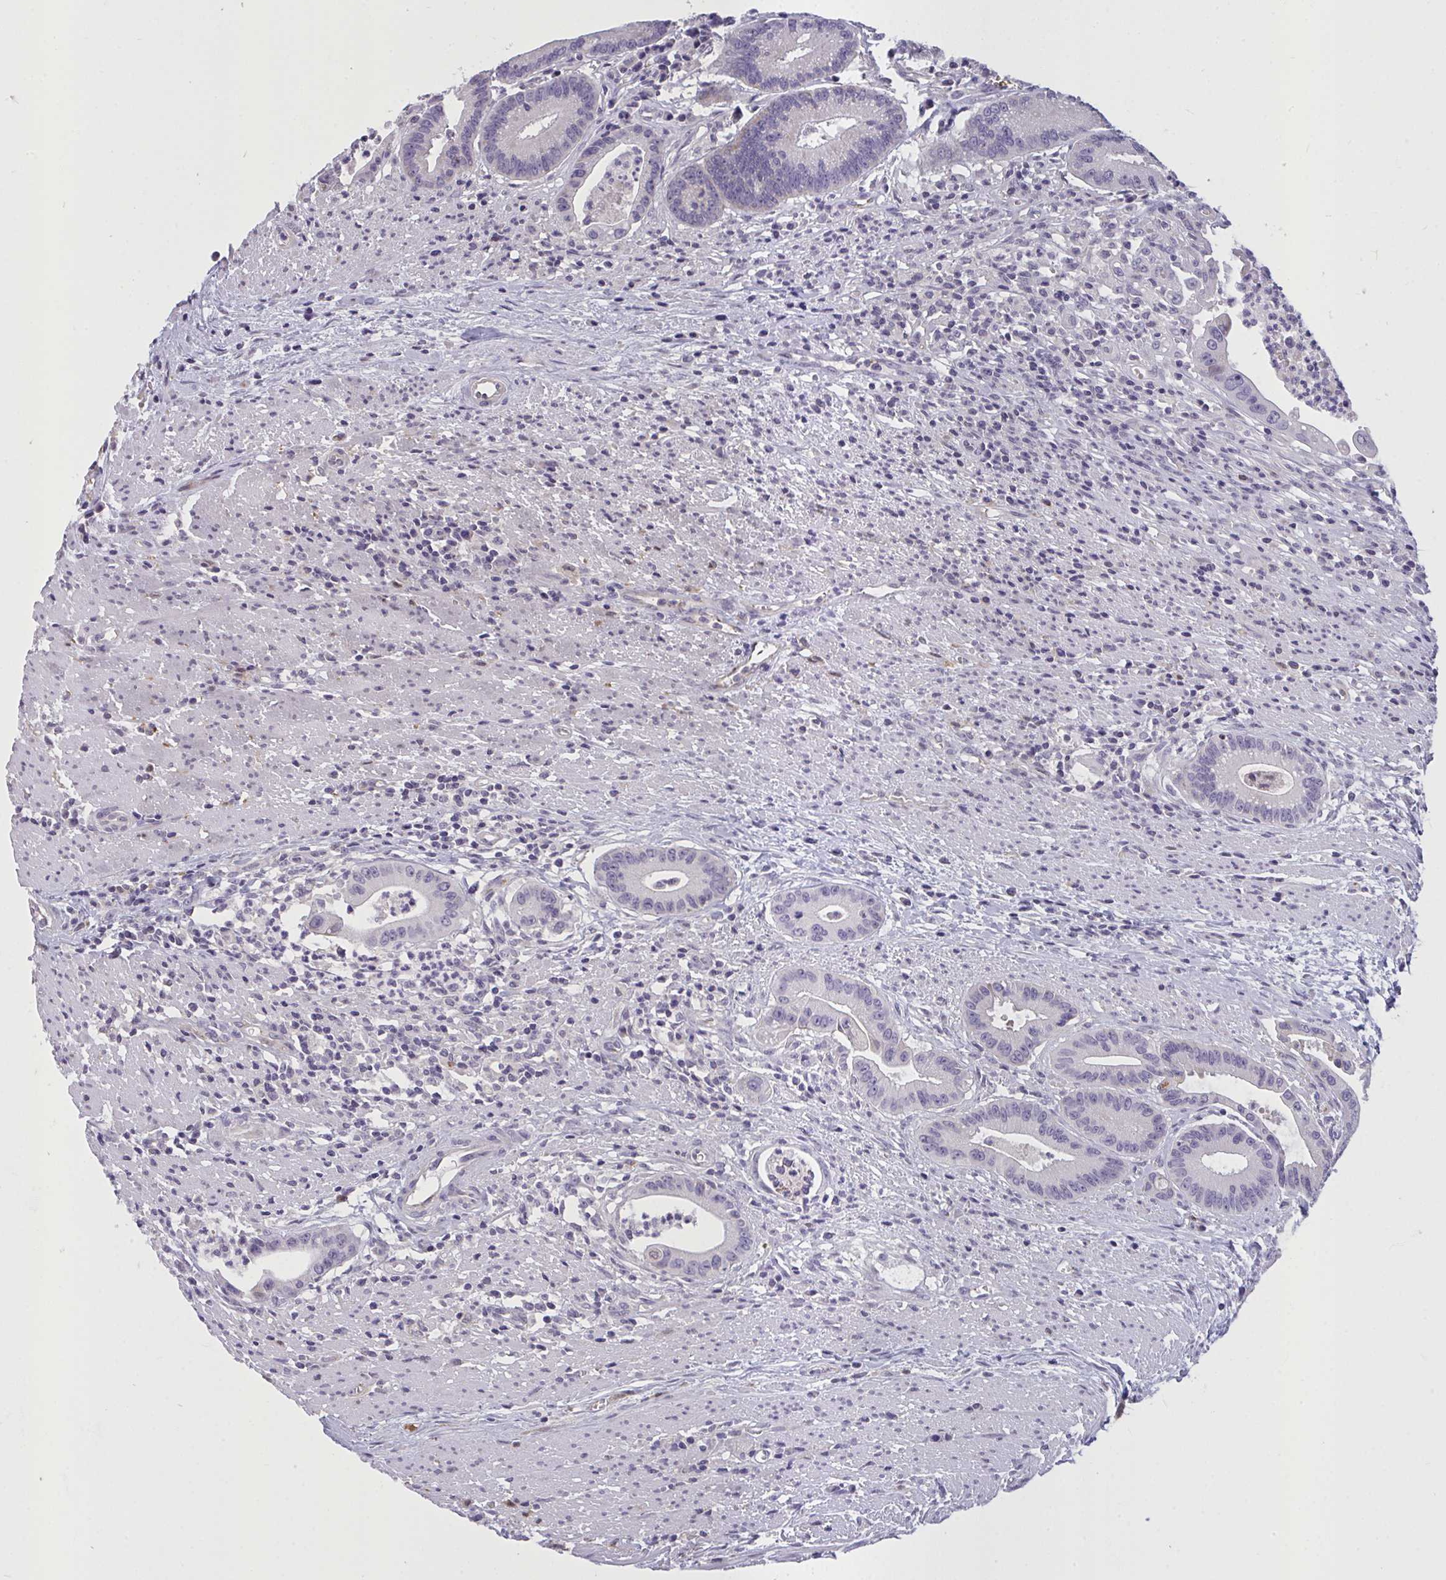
{"staining": {"intensity": "negative", "quantity": "none", "location": "none"}, "tissue": "colorectal cancer", "cell_type": "Tumor cells", "image_type": "cancer", "snomed": [{"axis": "morphology", "description": "Adenocarcinoma, NOS"}, {"axis": "topography", "description": "Rectum"}], "caption": "Immunohistochemistry (IHC) histopathology image of neoplastic tissue: human colorectal adenocarcinoma stained with DAB (3,3'-diaminobenzidine) displays no significant protein expression in tumor cells.", "gene": "SEMA6B", "patient": {"sex": "female", "age": 81}}